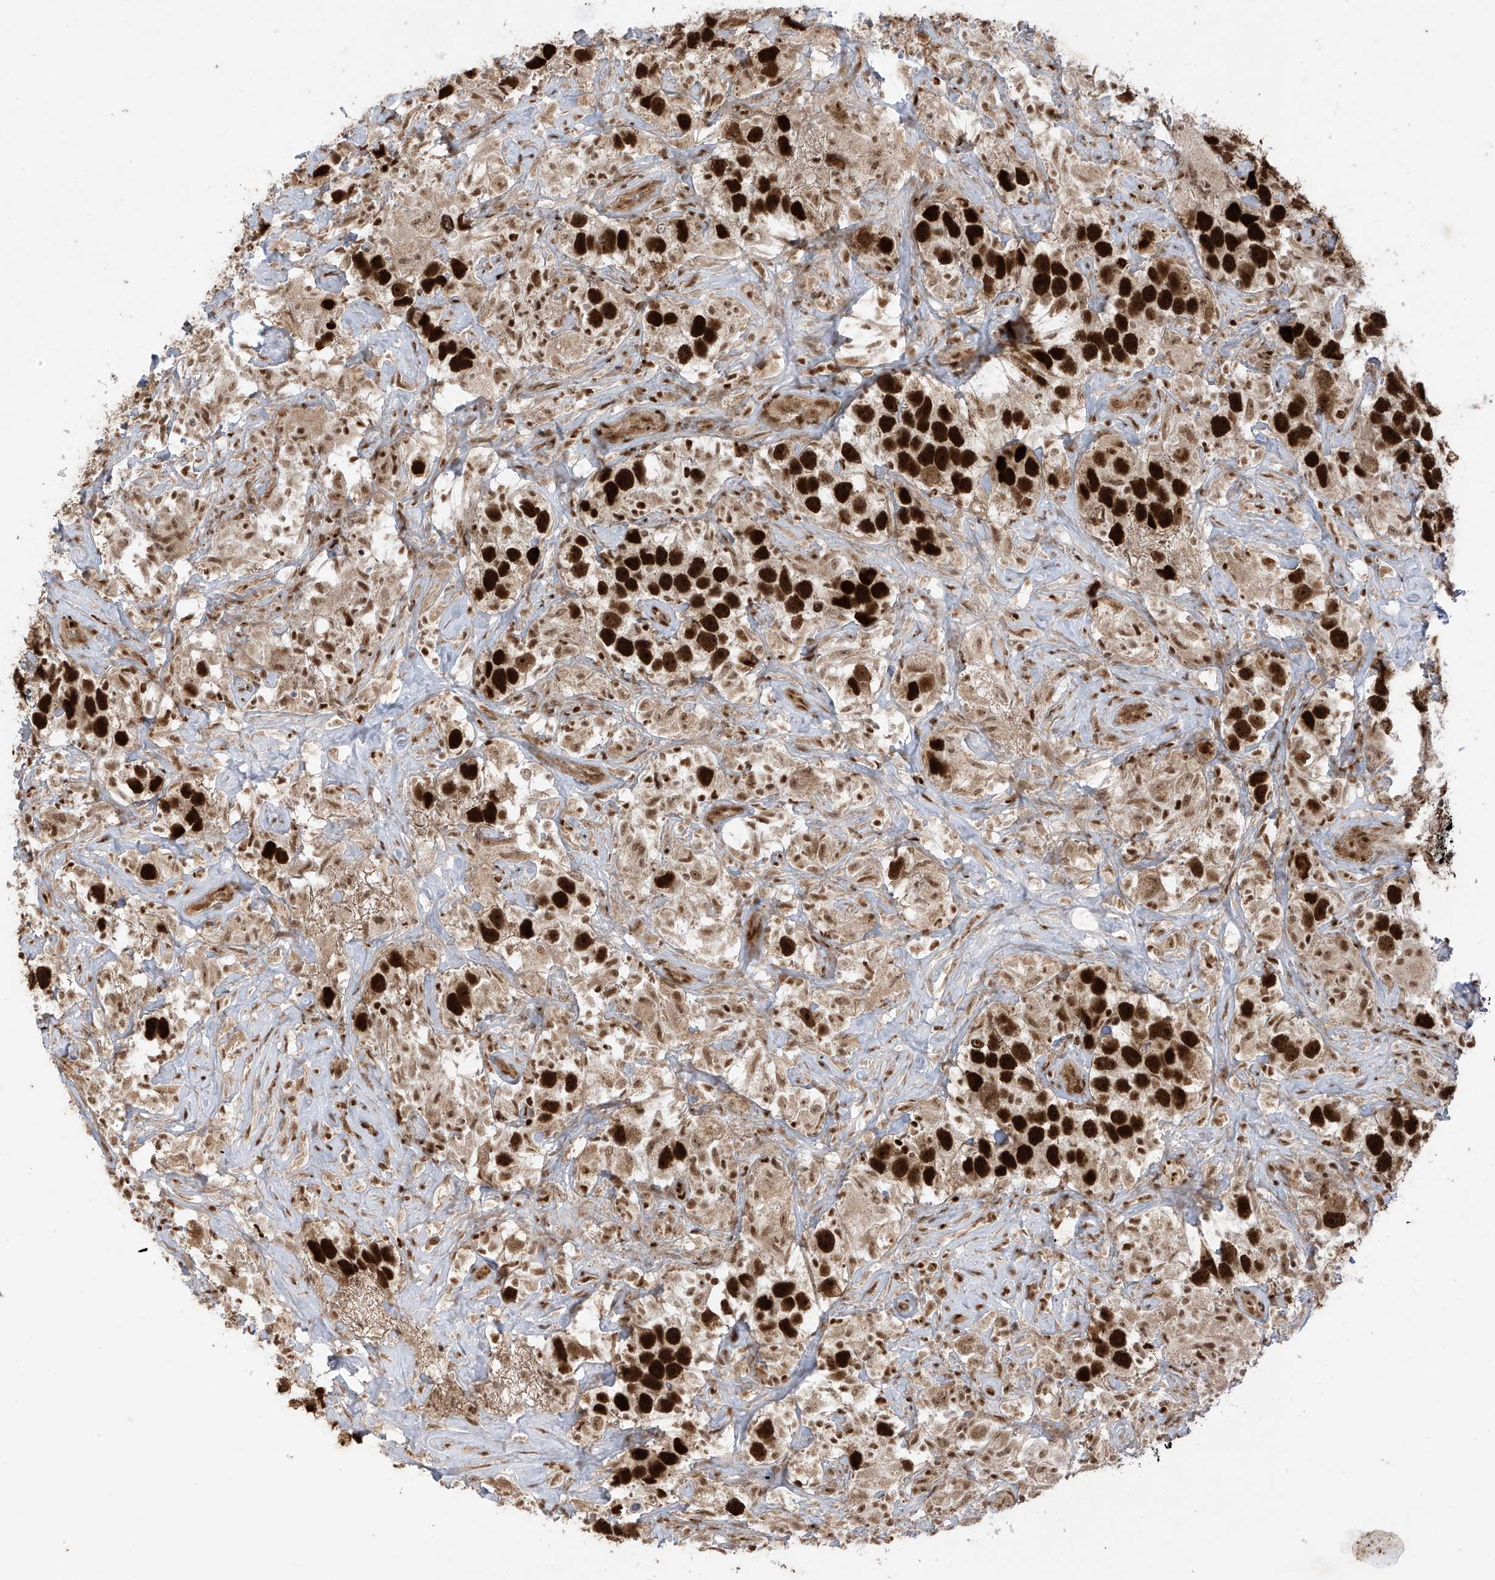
{"staining": {"intensity": "strong", "quantity": ">75%", "location": "nuclear"}, "tissue": "testis cancer", "cell_type": "Tumor cells", "image_type": "cancer", "snomed": [{"axis": "morphology", "description": "Seminoma, NOS"}, {"axis": "topography", "description": "Testis"}], "caption": "Human testis seminoma stained with a brown dye exhibits strong nuclear positive expression in about >75% of tumor cells.", "gene": "ARHGEF3", "patient": {"sex": "male", "age": 49}}